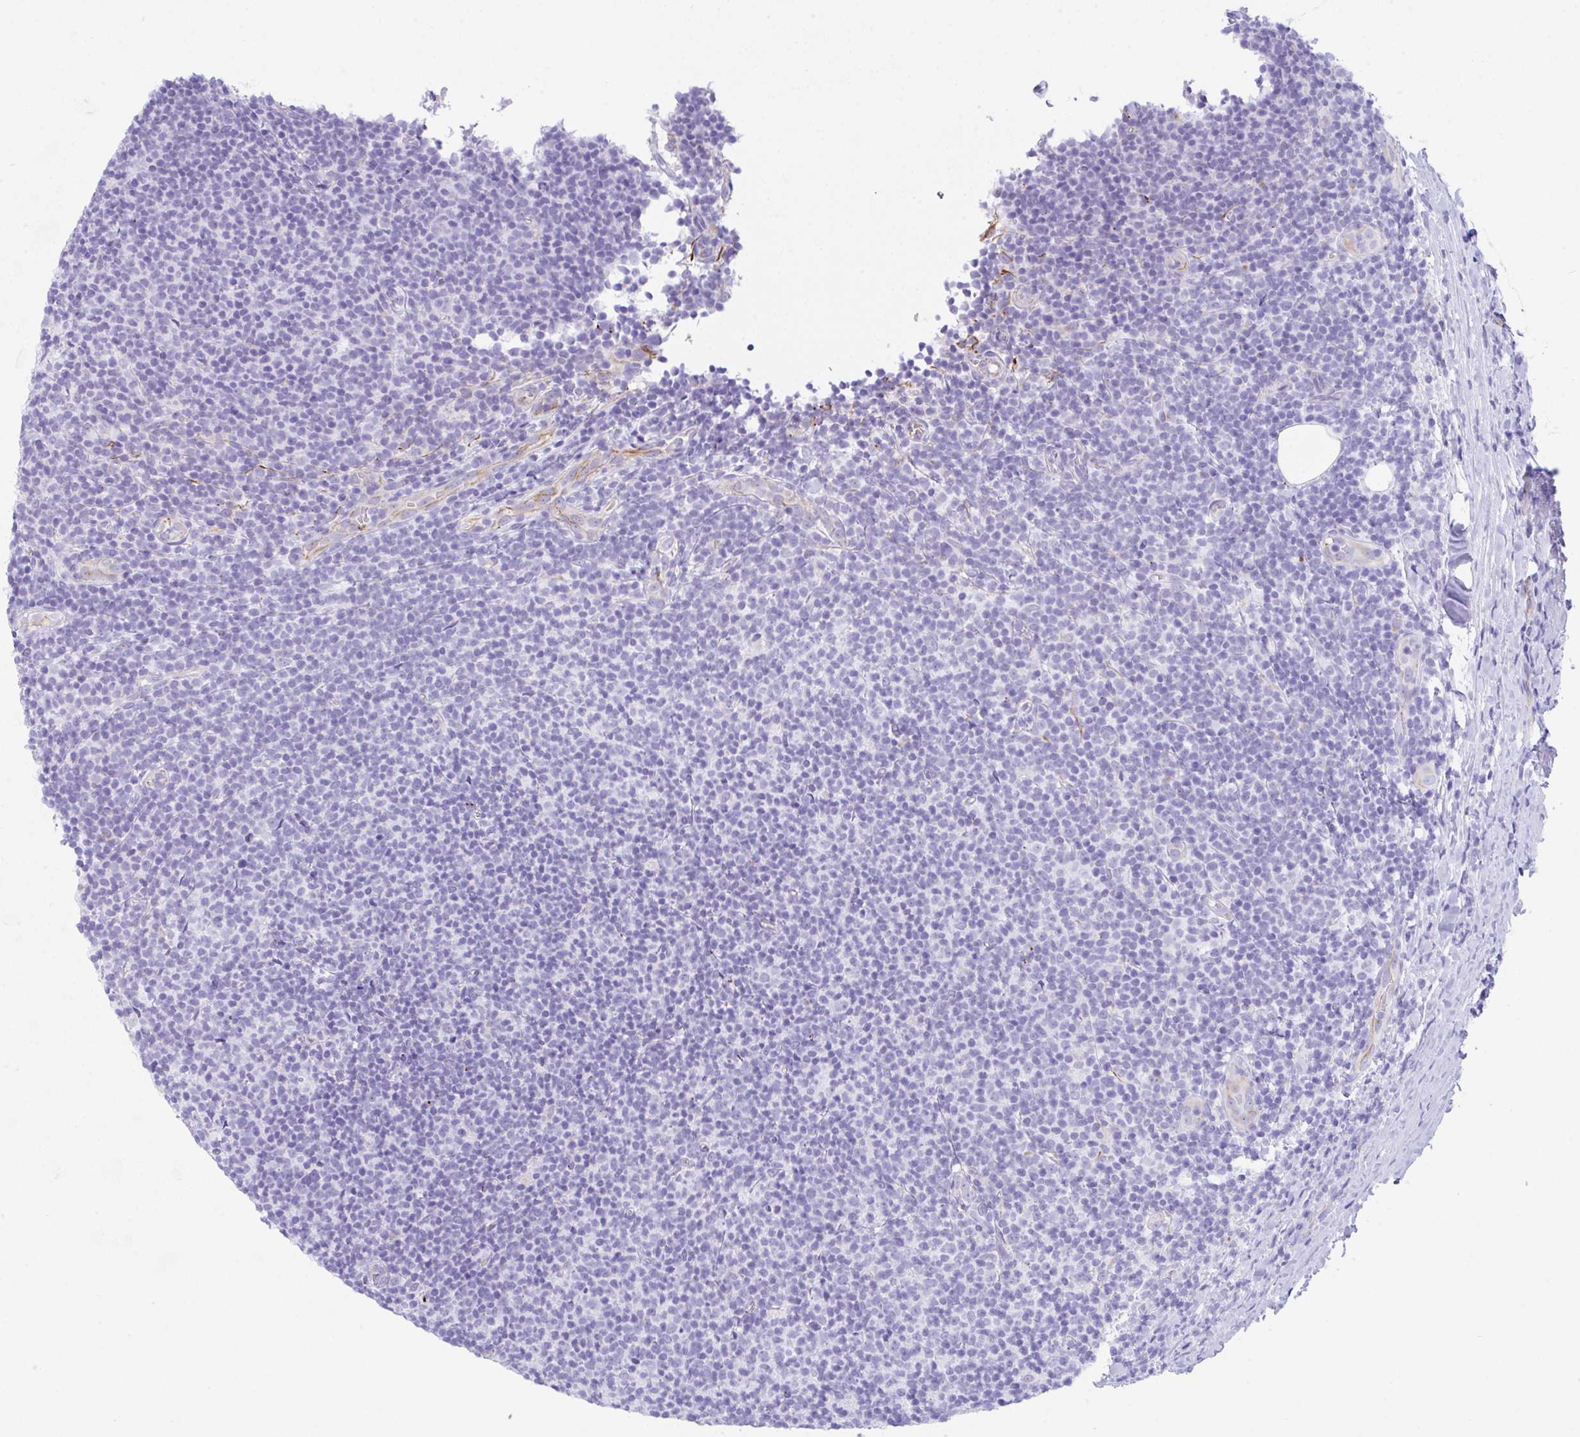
{"staining": {"intensity": "negative", "quantity": "none", "location": "none"}, "tissue": "lymphoma", "cell_type": "Tumor cells", "image_type": "cancer", "snomed": [{"axis": "morphology", "description": "Malignant lymphoma, non-Hodgkin's type, Low grade"}, {"axis": "topography", "description": "Lymph node"}], "caption": "Histopathology image shows no significant protein positivity in tumor cells of low-grade malignant lymphoma, non-Hodgkin's type.", "gene": "NDUFAF8", "patient": {"sex": "male", "age": 66}}